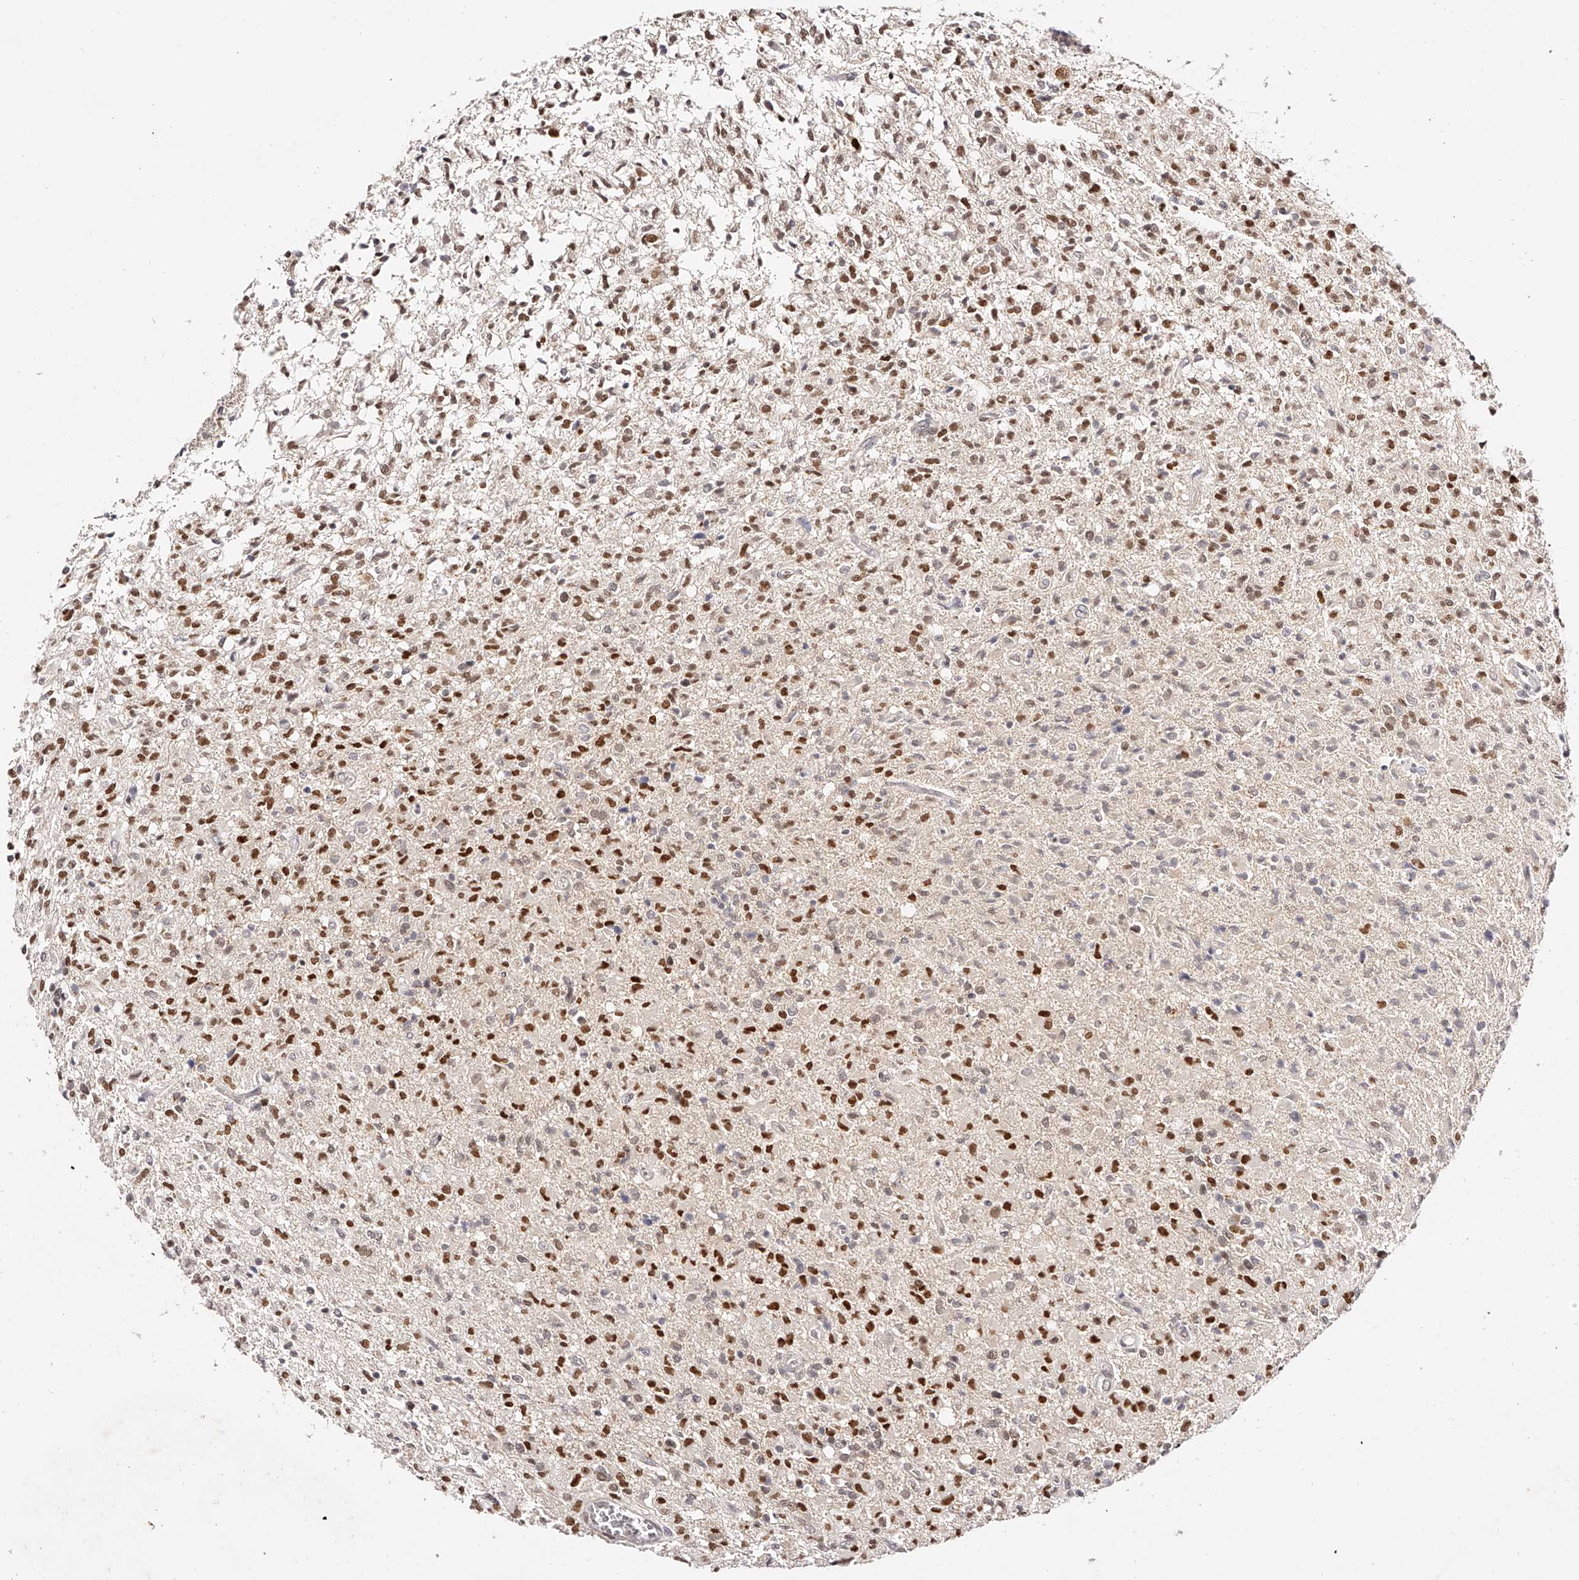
{"staining": {"intensity": "moderate", "quantity": ">75%", "location": "nuclear"}, "tissue": "glioma", "cell_type": "Tumor cells", "image_type": "cancer", "snomed": [{"axis": "morphology", "description": "Glioma, malignant, High grade"}, {"axis": "topography", "description": "Brain"}], "caption": "This is a photomicrograph of immunohistochemistry (IHC) staining of glioma, which shows moderate staining in the nuclear of tumor cells.", "gene": "USF3", "patient": {"sex": "female", "age": 57}}